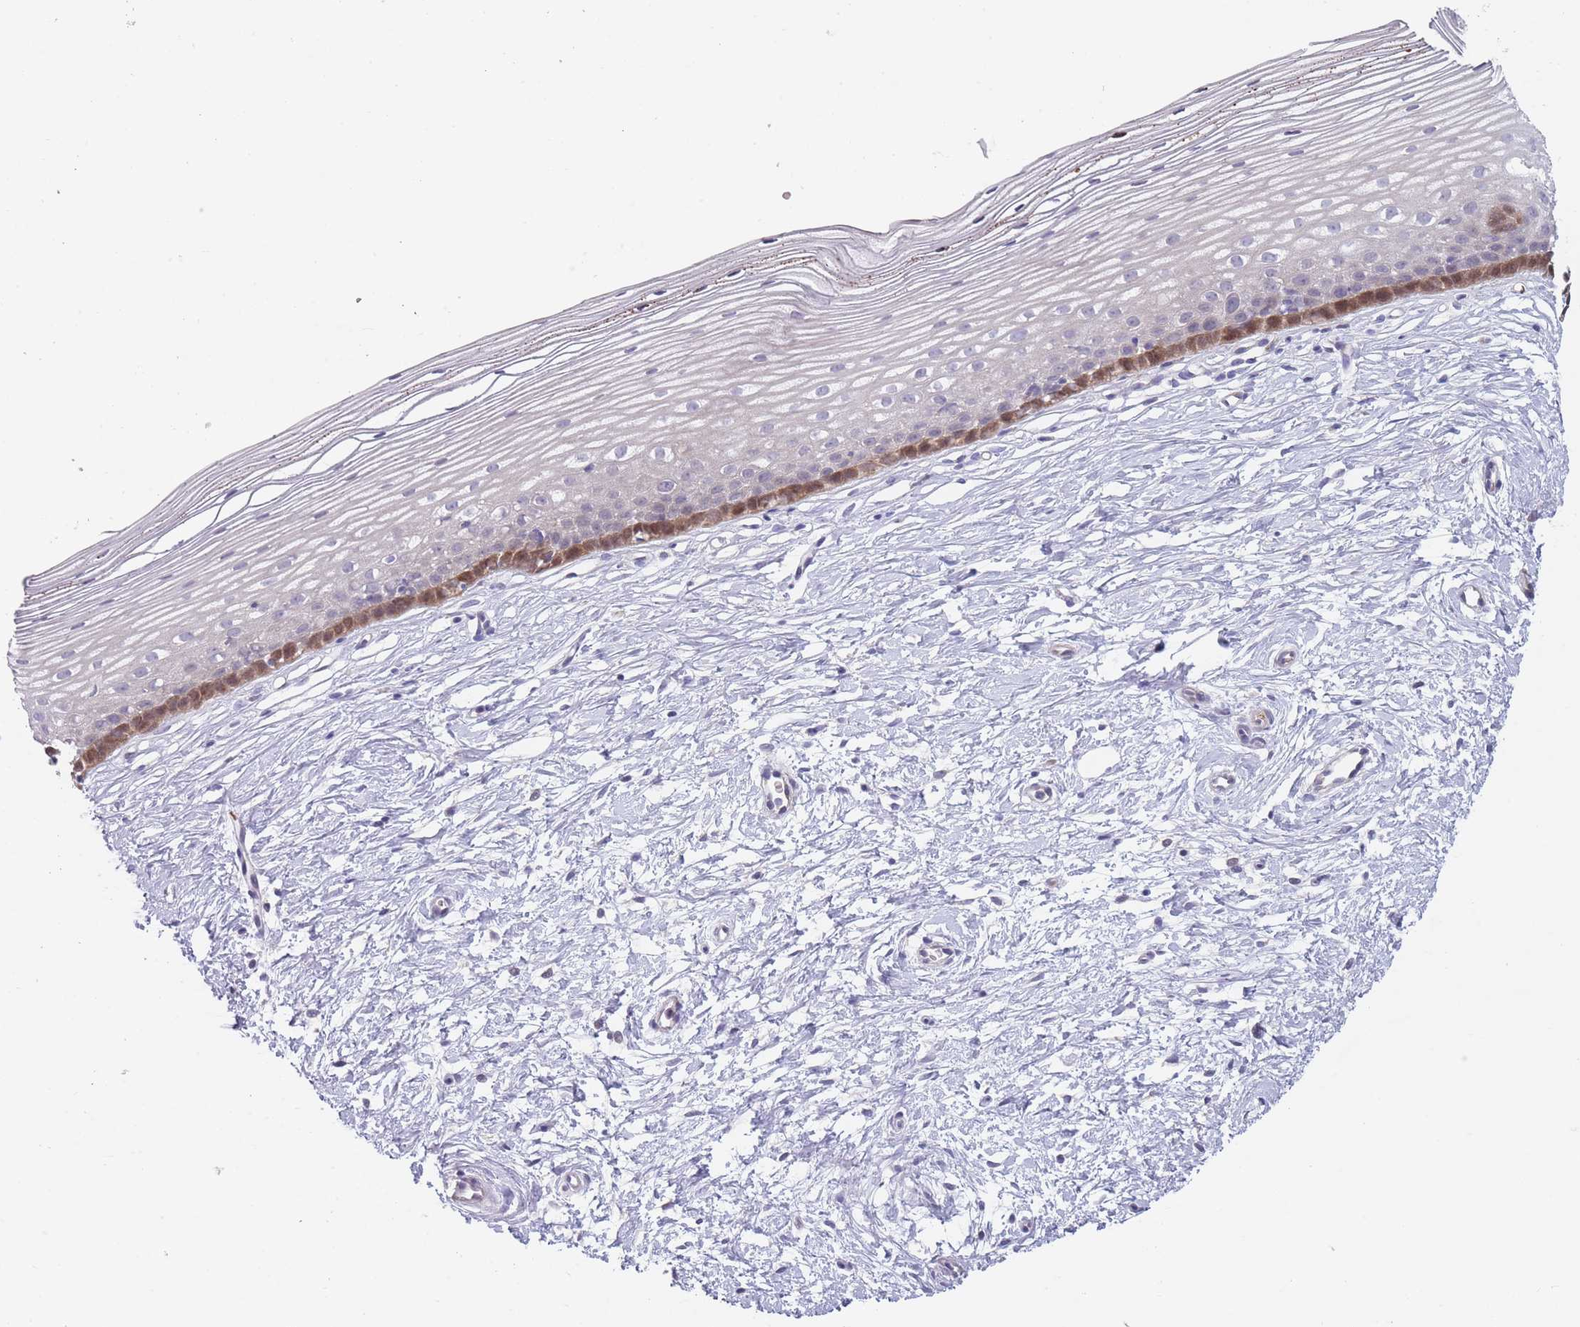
{"staining": {"intensity": "negative", "quantity": "none", "location": "none"}, "tissue": "cervix", "cell_type": "Glandular cells", "image_type": "normal", "snomed": [{"axis": "morphology", "description": "Normal tissue, NOS"}, {"axis": "topography", "description": "Cervix"}], "caption": "The immunohistochemistry (IHC) image has no significant staining in glandular cells of cervix. (DAB (3,3'-diaminobenzidine) immunohistochemistry, high magnification).", "gene": "SMPD4", "patient": {"sex": "female", "age": 40}}